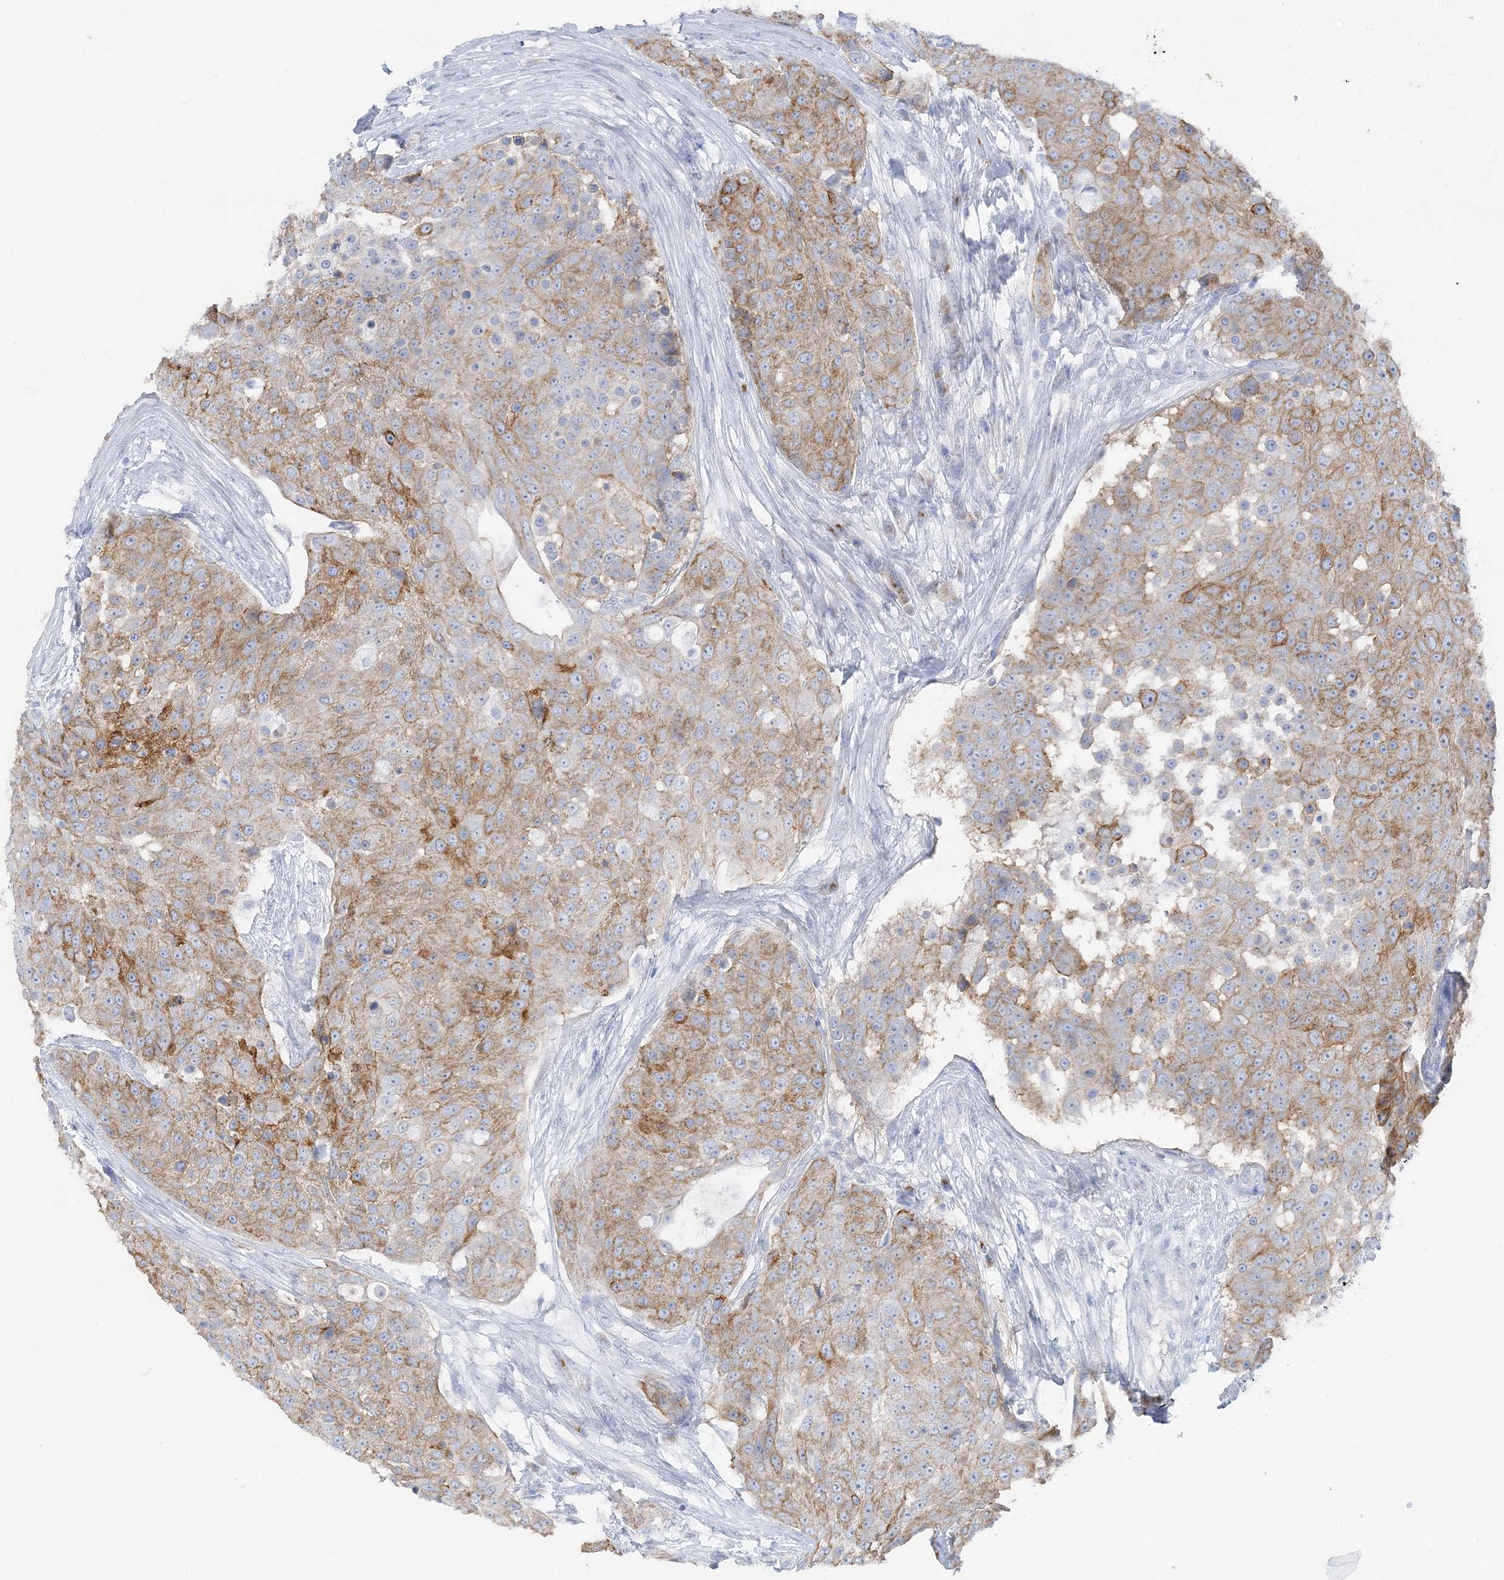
{"staining": {"intensity": "moderate", "quantity": "25%-75%", "location": "cytoplasmic/membranous"}, "tissue": "urothelial cancer", "cell_type": "Tumor cells", "image_type": "cancer", "snomed": [{"axis": "morphology", "description": "Urothelial carcinoma, High grade"}, {"axis": "topography", "description": "Urinary bladder"}], "caption": "Immunohistochemical staining of human urothelial cancer exhibits moderate cytoplasmic/membranous protein positivity in approximately 25%-75% of tumor cells. (Stains: DAB in brown, nuclei in blue, Microscopy: brightfield microscopy at high magnification).", "gene": "SLC5A6", "patient": {"sex": "female", "age": 63}}